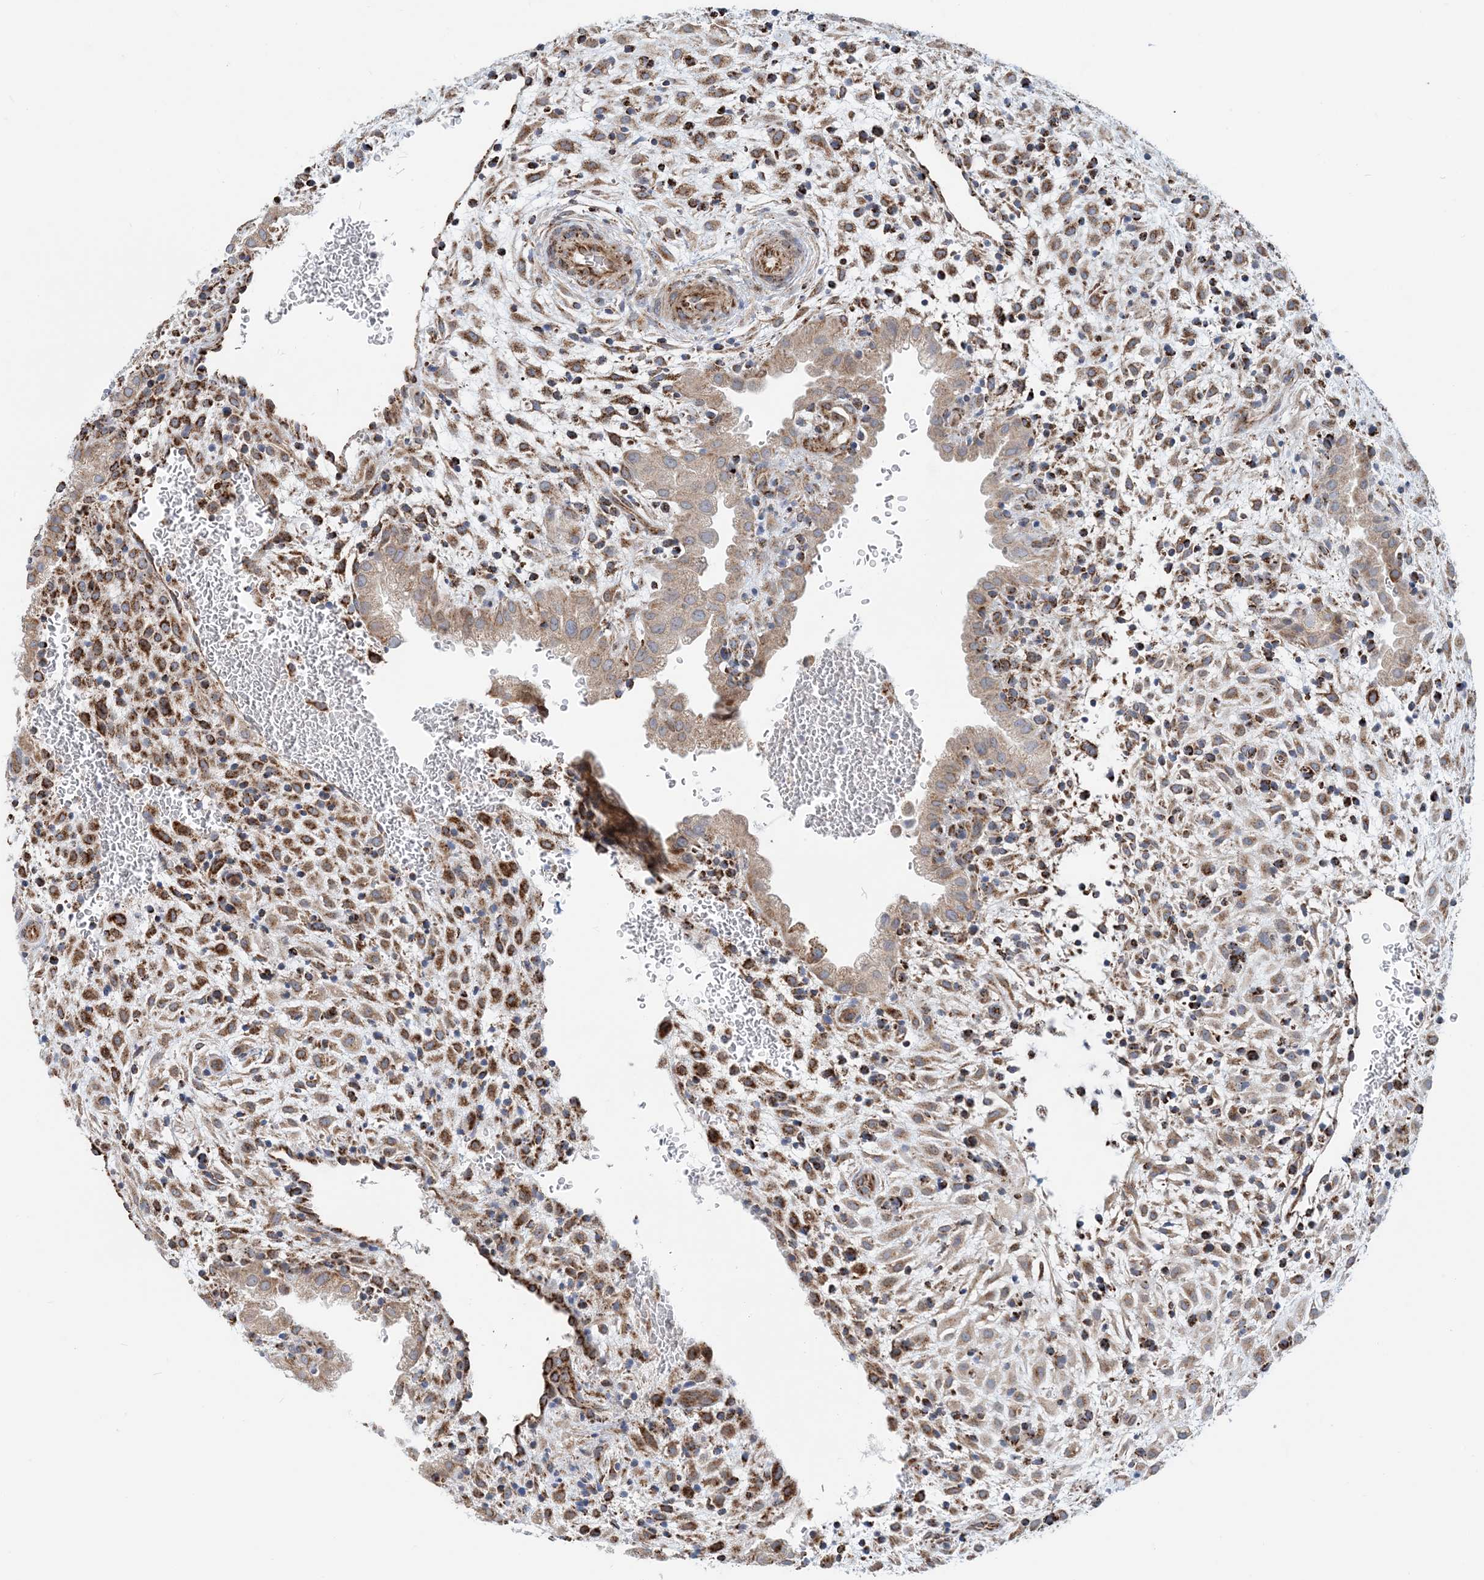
{"staining": {"intensity": "moderate", "quantity": ">75%", "location": "cytoplasmic/membranous"}, "tissue": "placenta", "cell_type": "Decidual cells", "image_type": "normal", "snomed": [{"axis": "morphology", "description": "Normal tissue, NOS"}, {"axis": "topography", "description": "Placenta"}], "caption": "A brown stain highlights moderate cytoplasmic/membranous staining of a protein in decidual cells of unremarkable placenta. (DAB (3,3'-diaminobenzidine) IHC with brightfield microscopy, high magnification).", "gene": "PCDHGA1", "patient": {"sex": "female", "age": 35}}